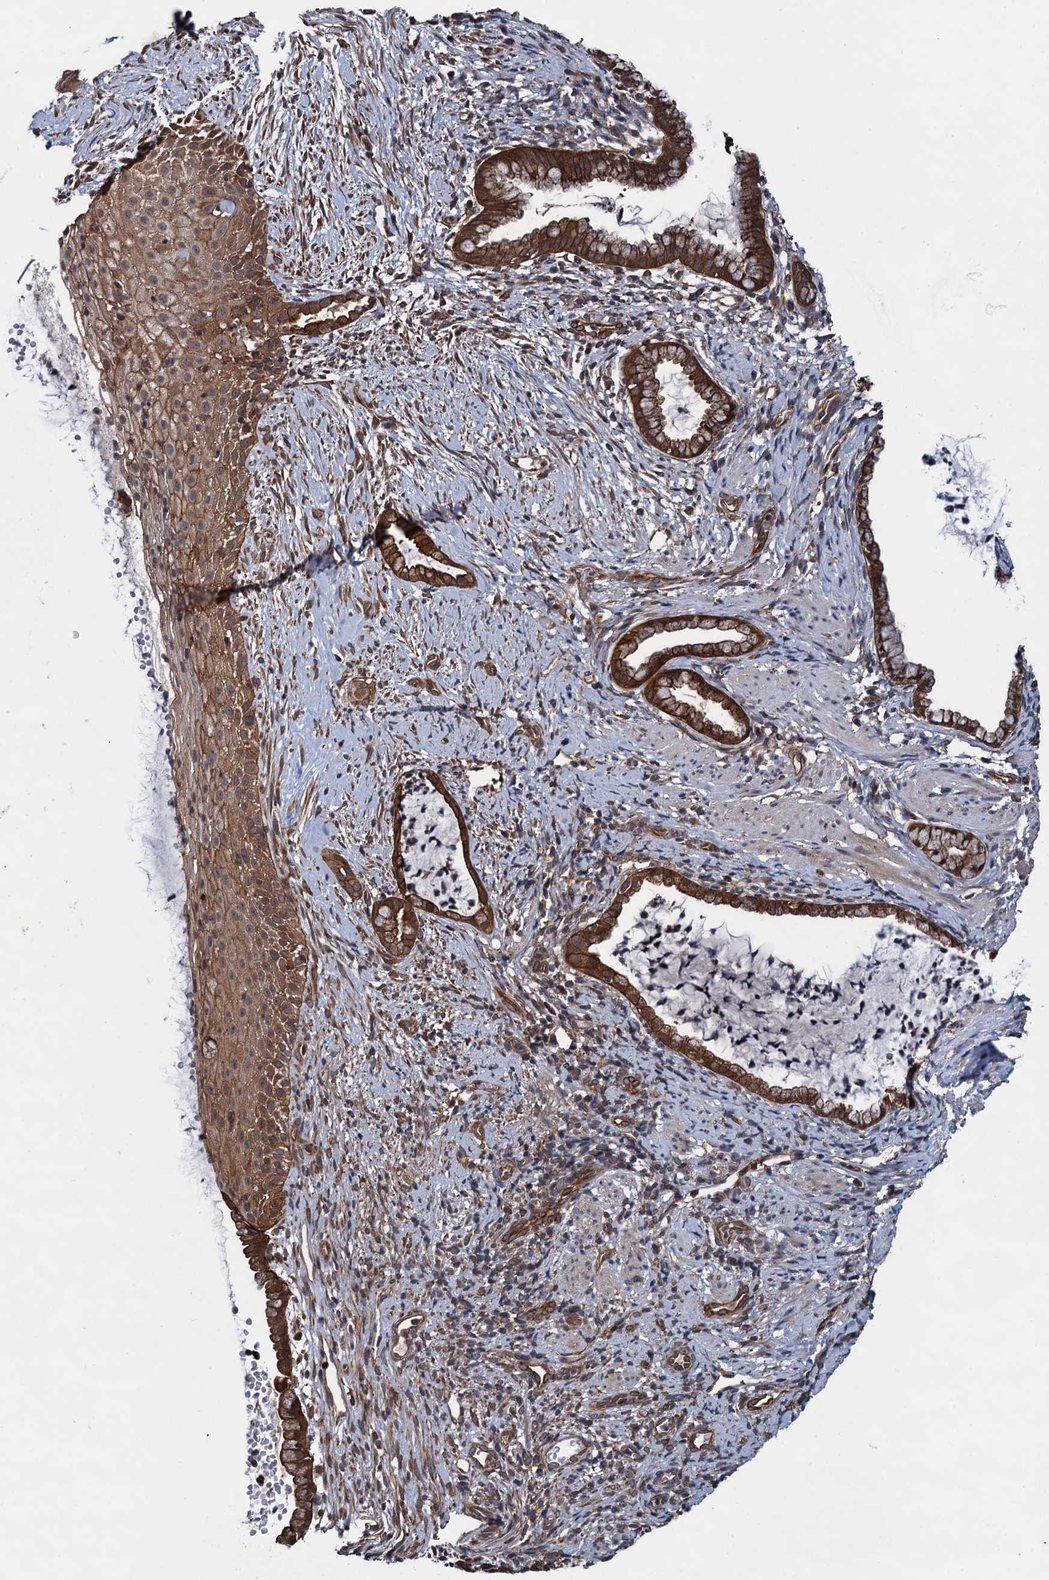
{"staining": {"intensity": "strong", "quantity": ">75%", "location": "cytoplasmic/membranous"}, "tissue": "cervix", "cell_type": "Glandular cells", "image_type": "normal", "snomed": [{"axis": "morphology", "description": "Normal tissue, NOS"}, {"axis": "topography", "description": "Cervix"}], "caption": "IHC photomicrograph of normal cervix stained for a protein (brown), which displays high levels of strong cytoplasmic/membranous expression in approximately >75% of glandular cells.", "gene": "ZFYVE19", "patient": {"sex": "female", "age": 36}}